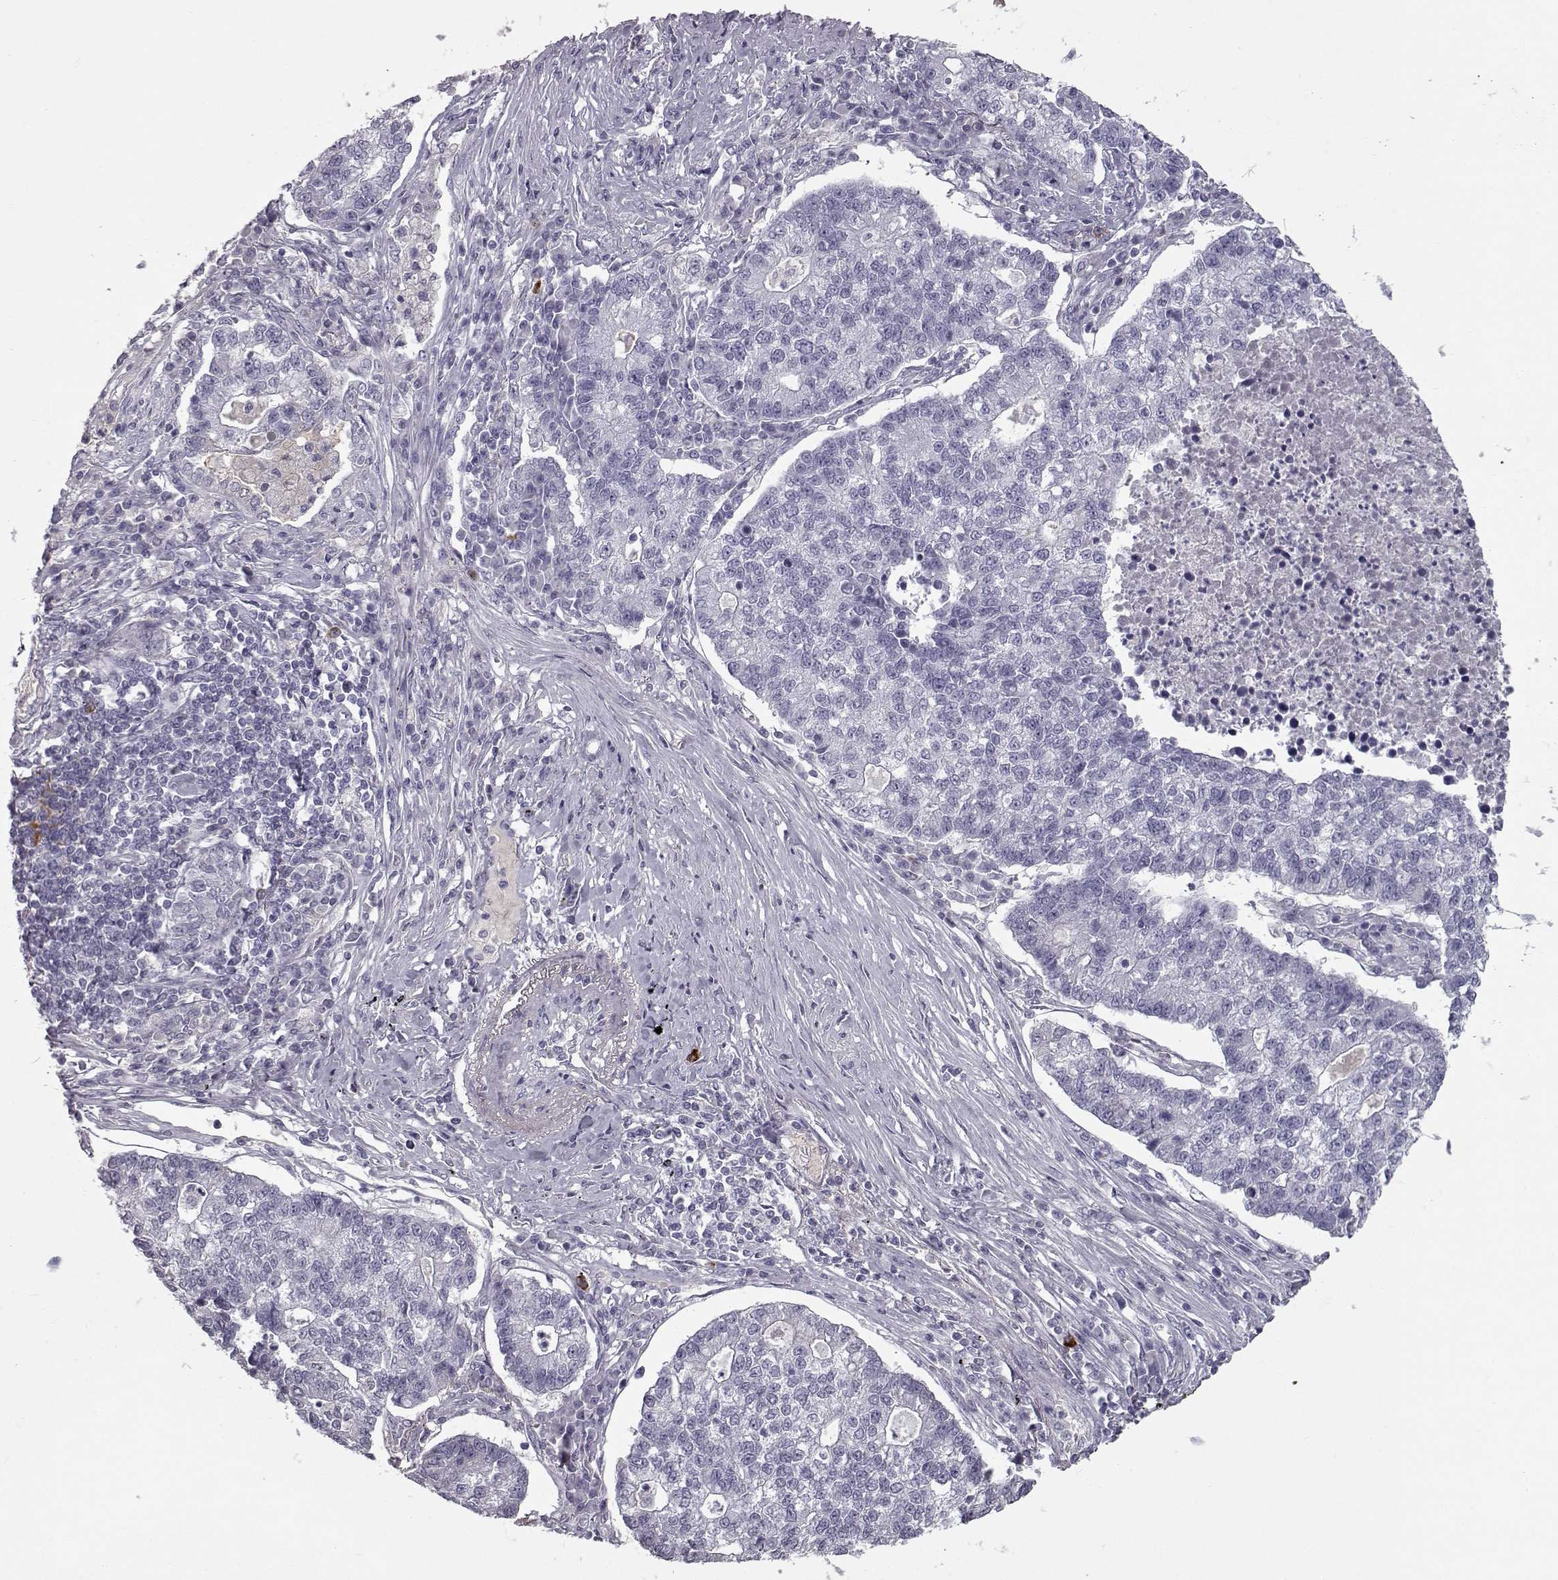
{"staining": {"intensity": "negative", "quantity": "none", "location": "none"}, "tissue": "lung cancer", "cell_type": "Tumor cells", "image_type": "cancer", "snomed": [{"axis": "morphology", "description": "Adenocarcinoma, NOS"}, {"axis": "topography", "description": "Lung"}], "caption": "A histopathology image of human lung cancer (adenocarcinoma) is negative for staining in tumor cells.", "gene": "CCL19", "patient": {"sex": "male", "age": 57}}